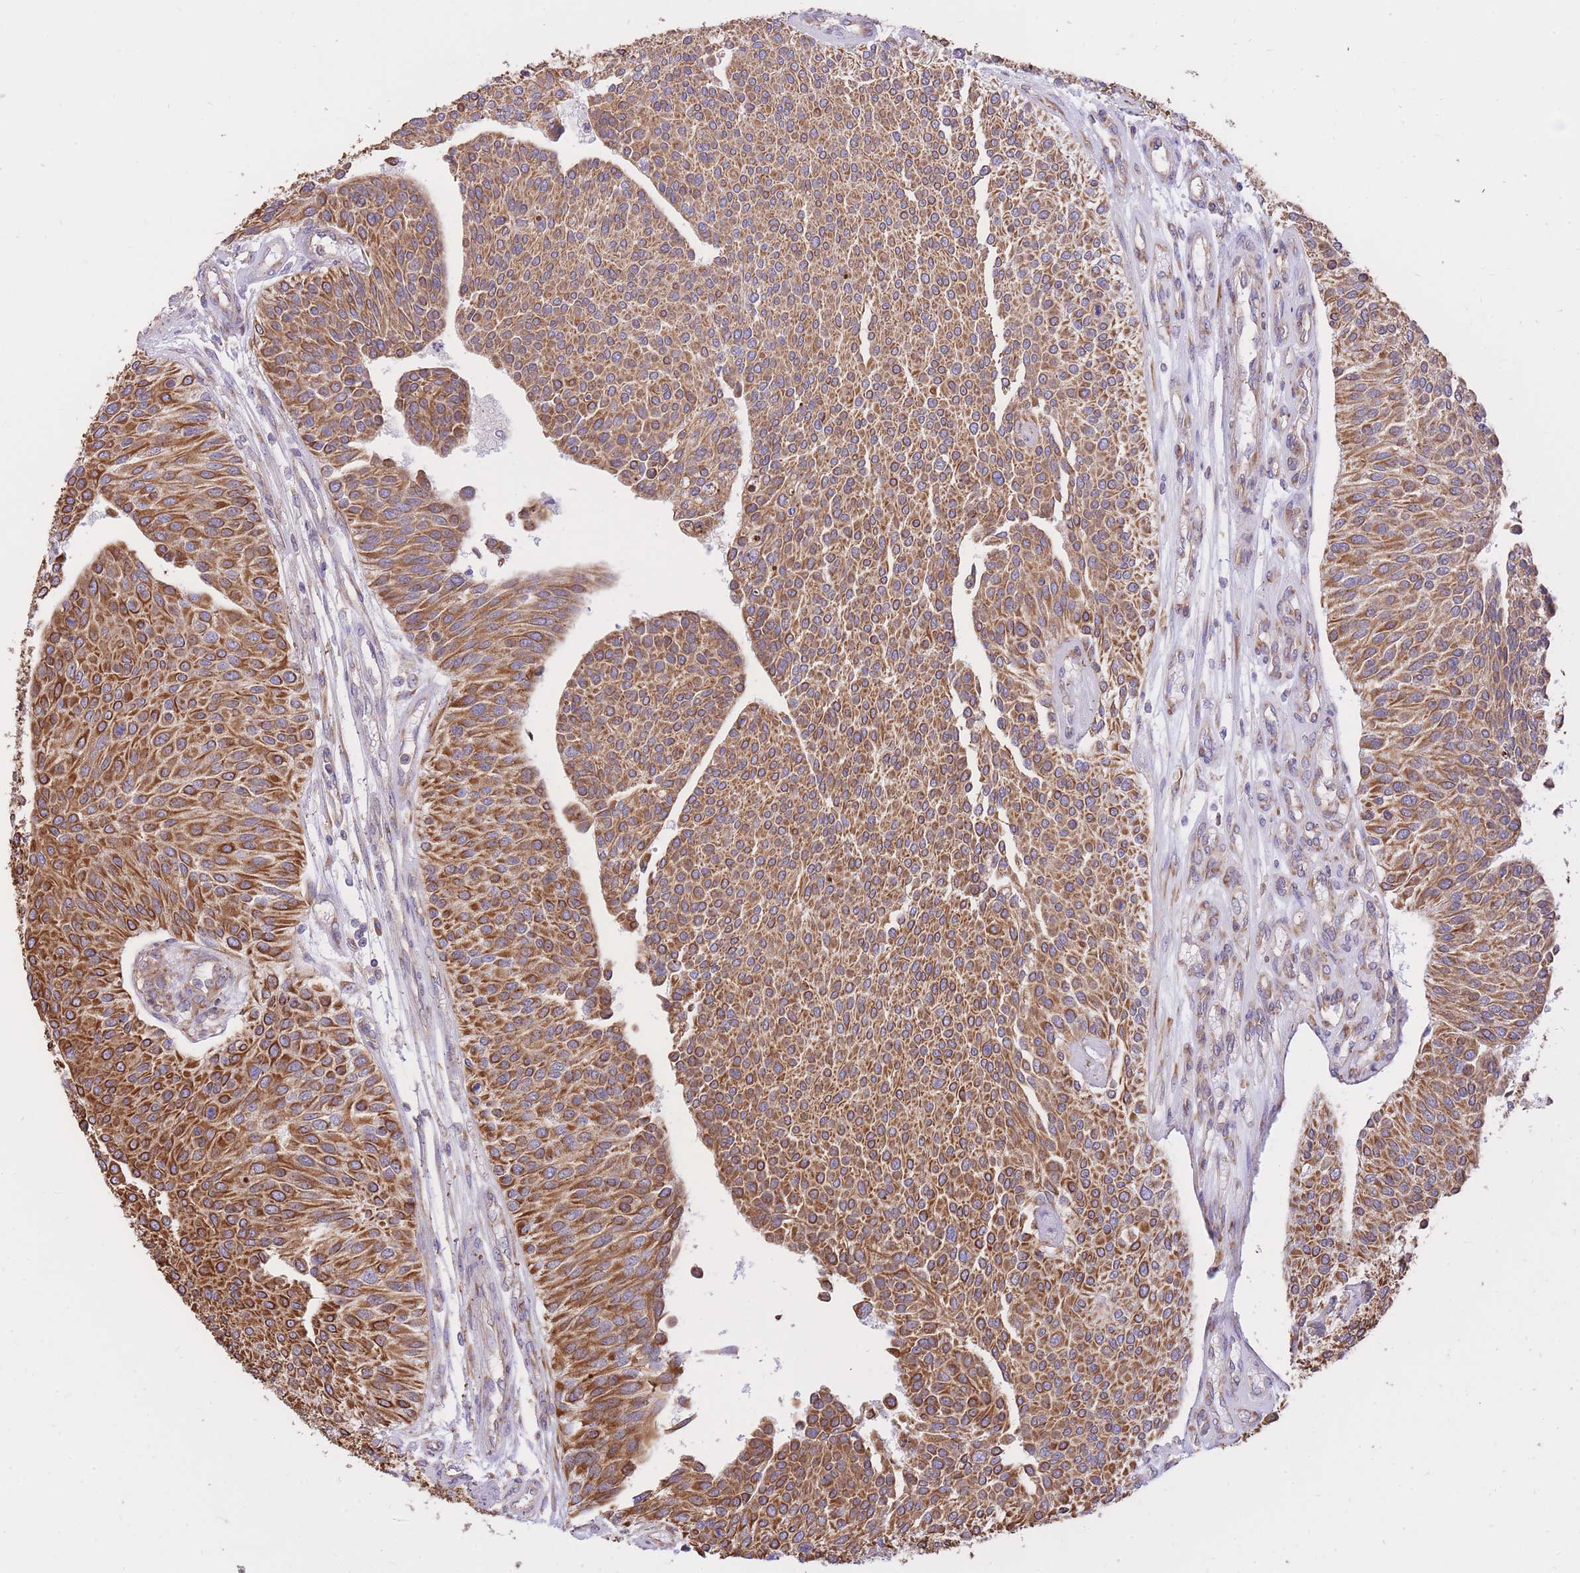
{"staining": {"intensity": "strong", "quantity": ">75%", "location": "cytoplasmic/membranous"}, "tissue": "urothelial cancer", "cell_type": "Tumor cells", "image_type": "cancer", "snomed": [{"axis": "morphology", "description": "Urothelial carcinoma, NOS"}, {"axis": "topography", "description": "Urinary bladder"}], "caption": "An image of transitional cell carcinoma stained for a protein shows strong cytoplasmic/membranous brown staining in tumor cells.", "gene": "GBP7", "patient": {"sex": "male", "age": 55}}